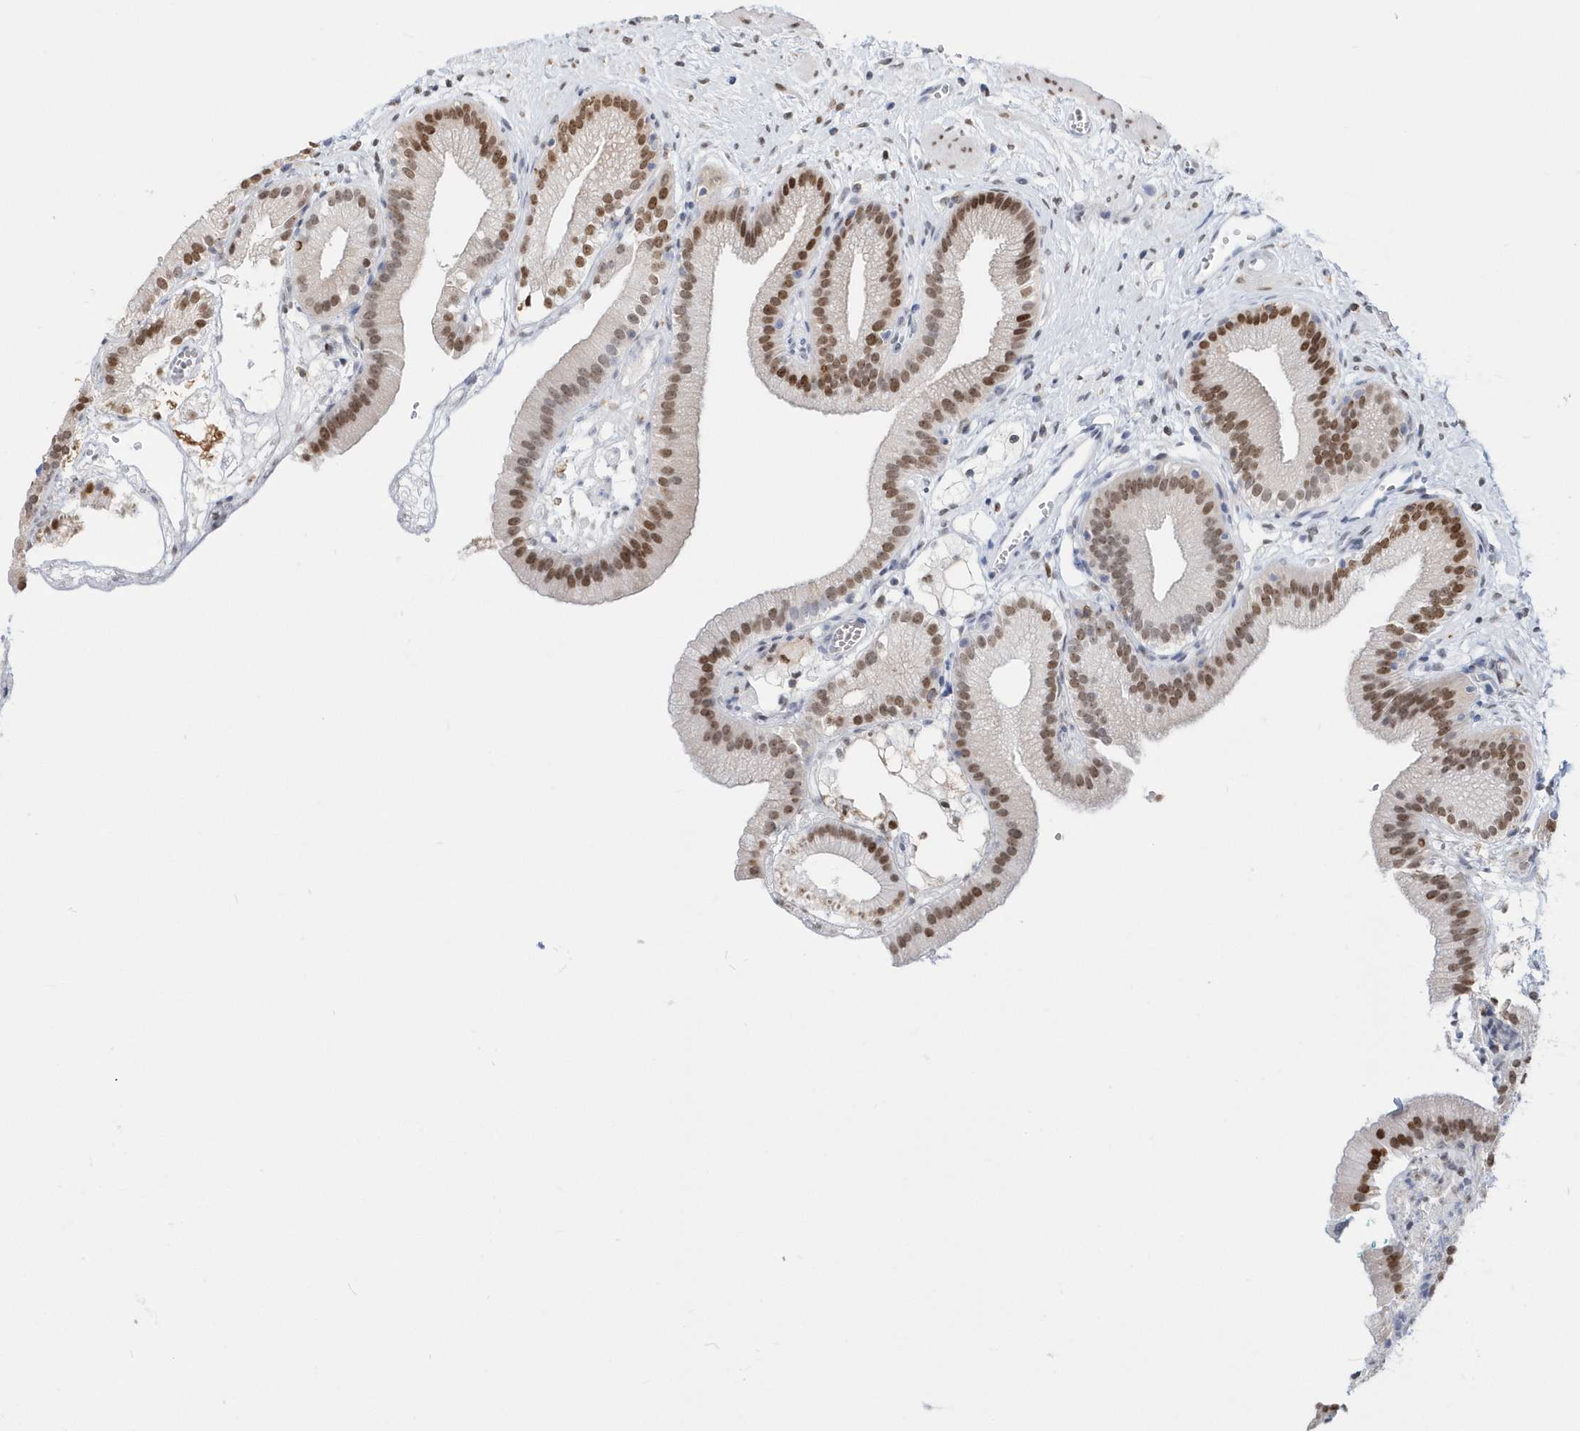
{"staining": {"intensity": "moderate", "quantity": ">75%", "location": "nuclear"}, "tissue": "gallbladder", "cell_type": "Glandular cells", "image_type": "normal", "snomed": [{"axis": "morphology", "description": "Normal tissue, NOS"}, {"axis": "topography", "description": "Gallbladder"}], "caption": "Immunohistochemical staining of normal human gallbladder exhibits >75% levels of moderate nuclear protein expression in approximately >75% of glandular cells. The staining was performed using DAB to visualize the protein expression in brown, while the nuclei were stained in blue with hematoxylin (Magnification: 20x).", "gene": "MACROH2A2", "patient": {"sex": "male", "age": 55}}